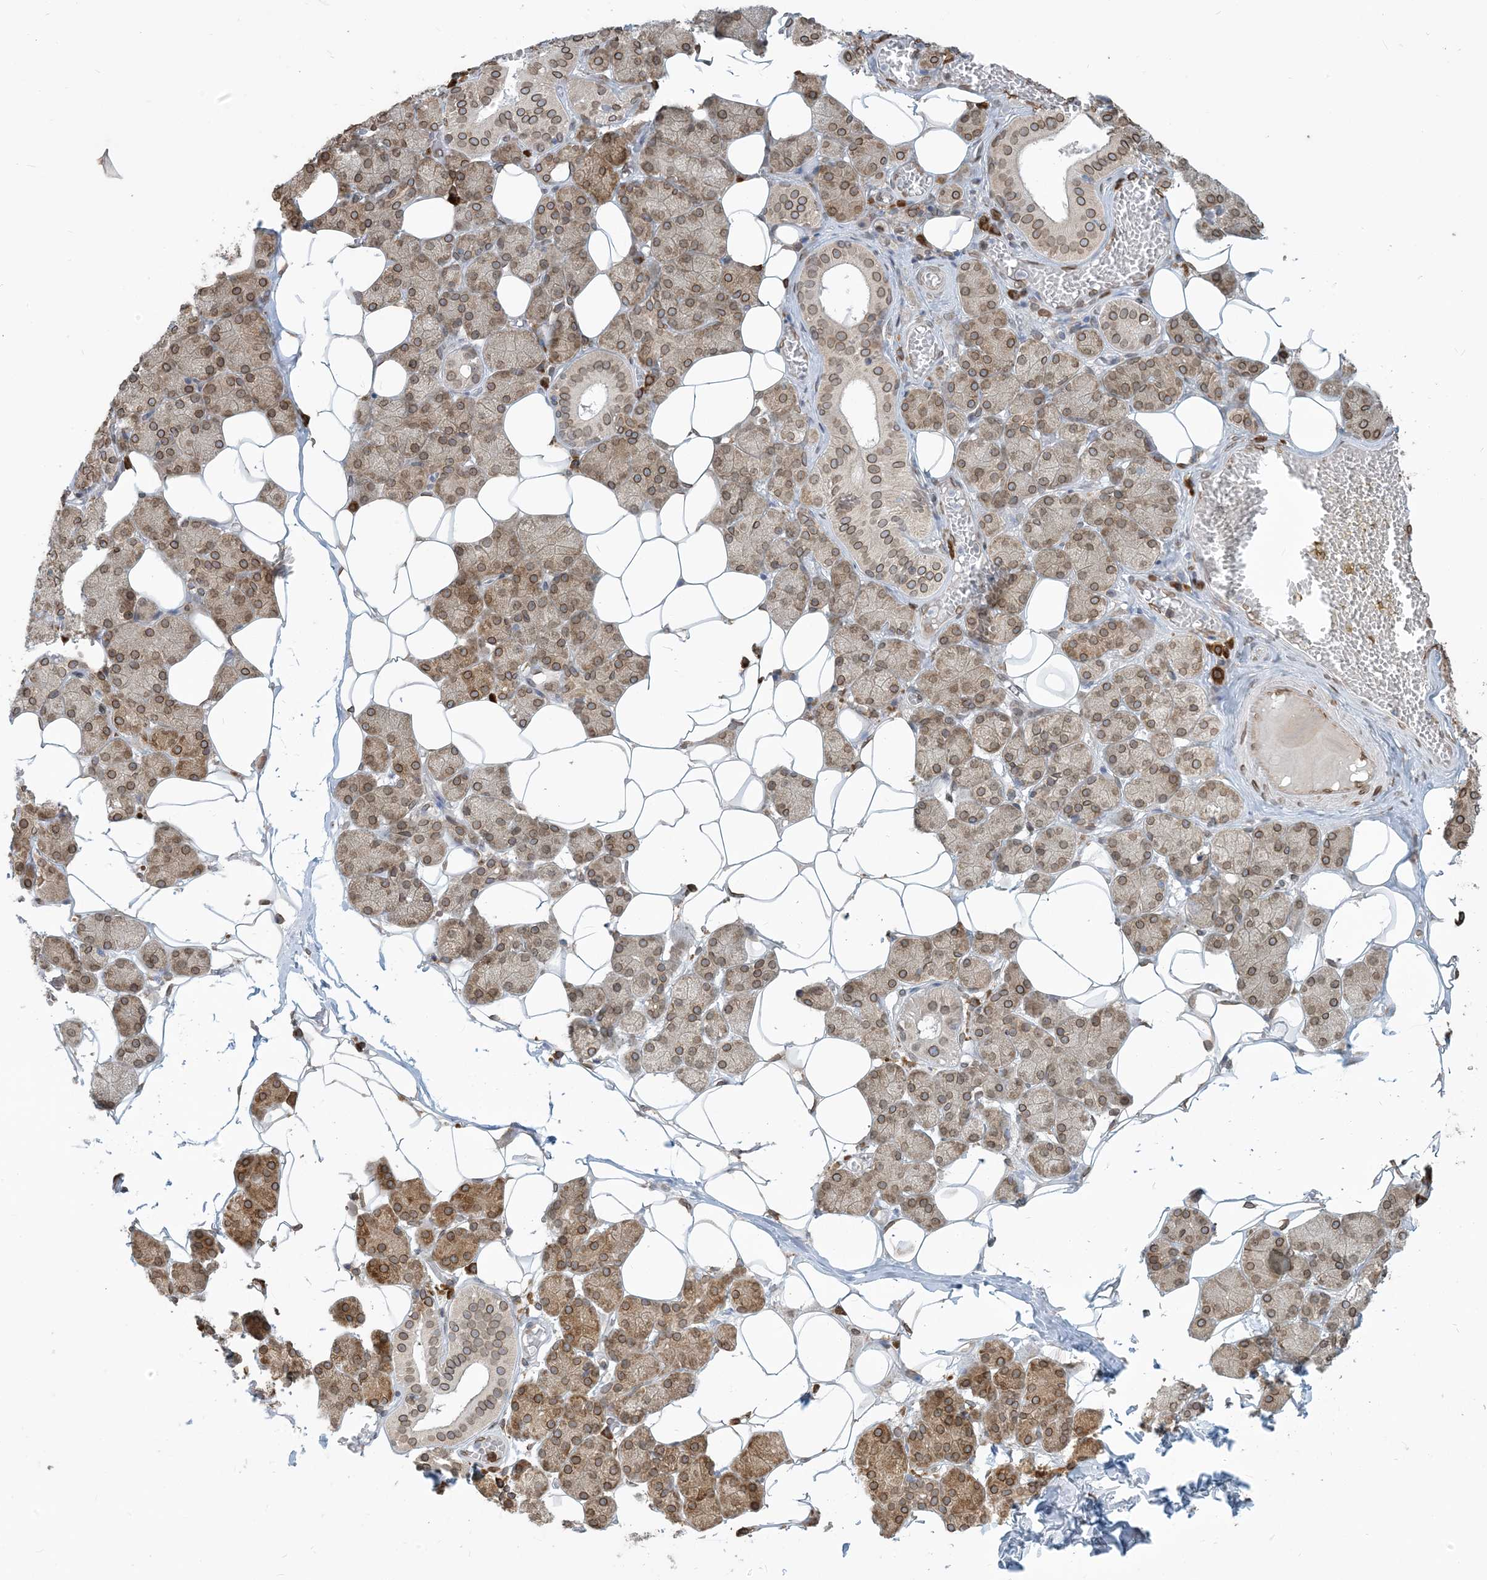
{"staining": {"intensity": "moderate", "quantity": ">75%", "location": "cytoplasmic/membranous,nuclear"}, "tissue": "salivary gland", "cell_type": "Glandular cells", "image_type": "normal", "snomed": [{"axis": "morphology", "description": "Normal tissue, NOS"}, {"axis": "topography", "description": "Salivary gland"}], "caption": "A micrograph showing moderate cytoplasmic/membranous,nuclear staining in about >75% of glandular cells in normal salivary gland, as visualized by brown immunohistochemical staining.", "gene": "WWP1", "patient": {"sex": "female", "age": 33}}